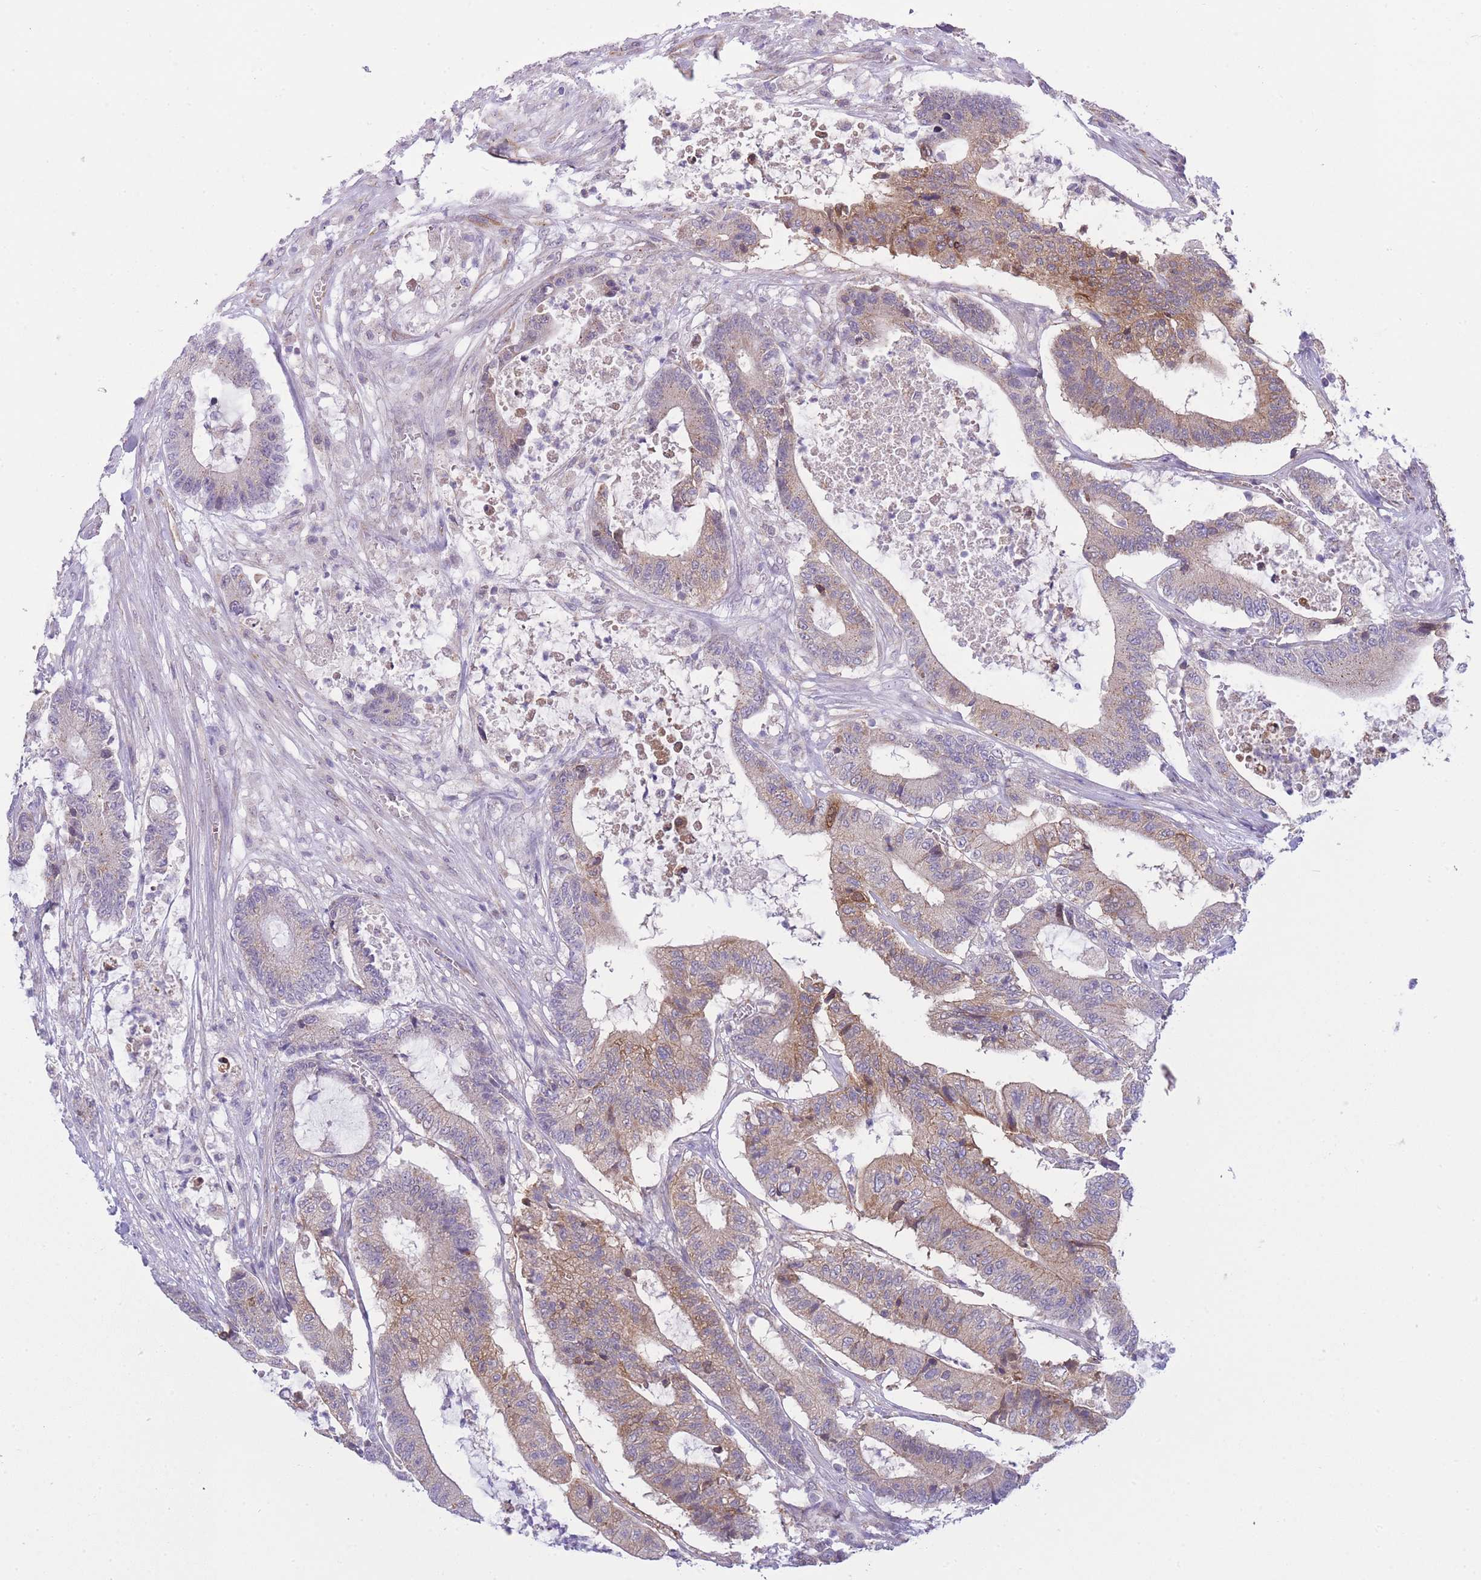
{"staining": {"intensity": "moderate", "quantity": "<25%", "location": "cytoplasmic/membranous"}, "tissue": "colorectal cancer", "cell_type": "Tumor cells", "image_type": "cancer", "snomed": [{"axis": "morphology", "description": "Adenocarcinoma, NOS"}, {"axis": "topography", "description": "Colon"}], "caption": "Immunohistochemical staining of human colorectal adenocarcinoma demonstrates low levels of moderate cytoplasmic/membranous expression in approximately <25% of tumor cells. (brown staining indicates protein expression, while blue staining denotes nuclei).", "gene": "CTBP1", "patient": {"sex": "female", "age": 84}}